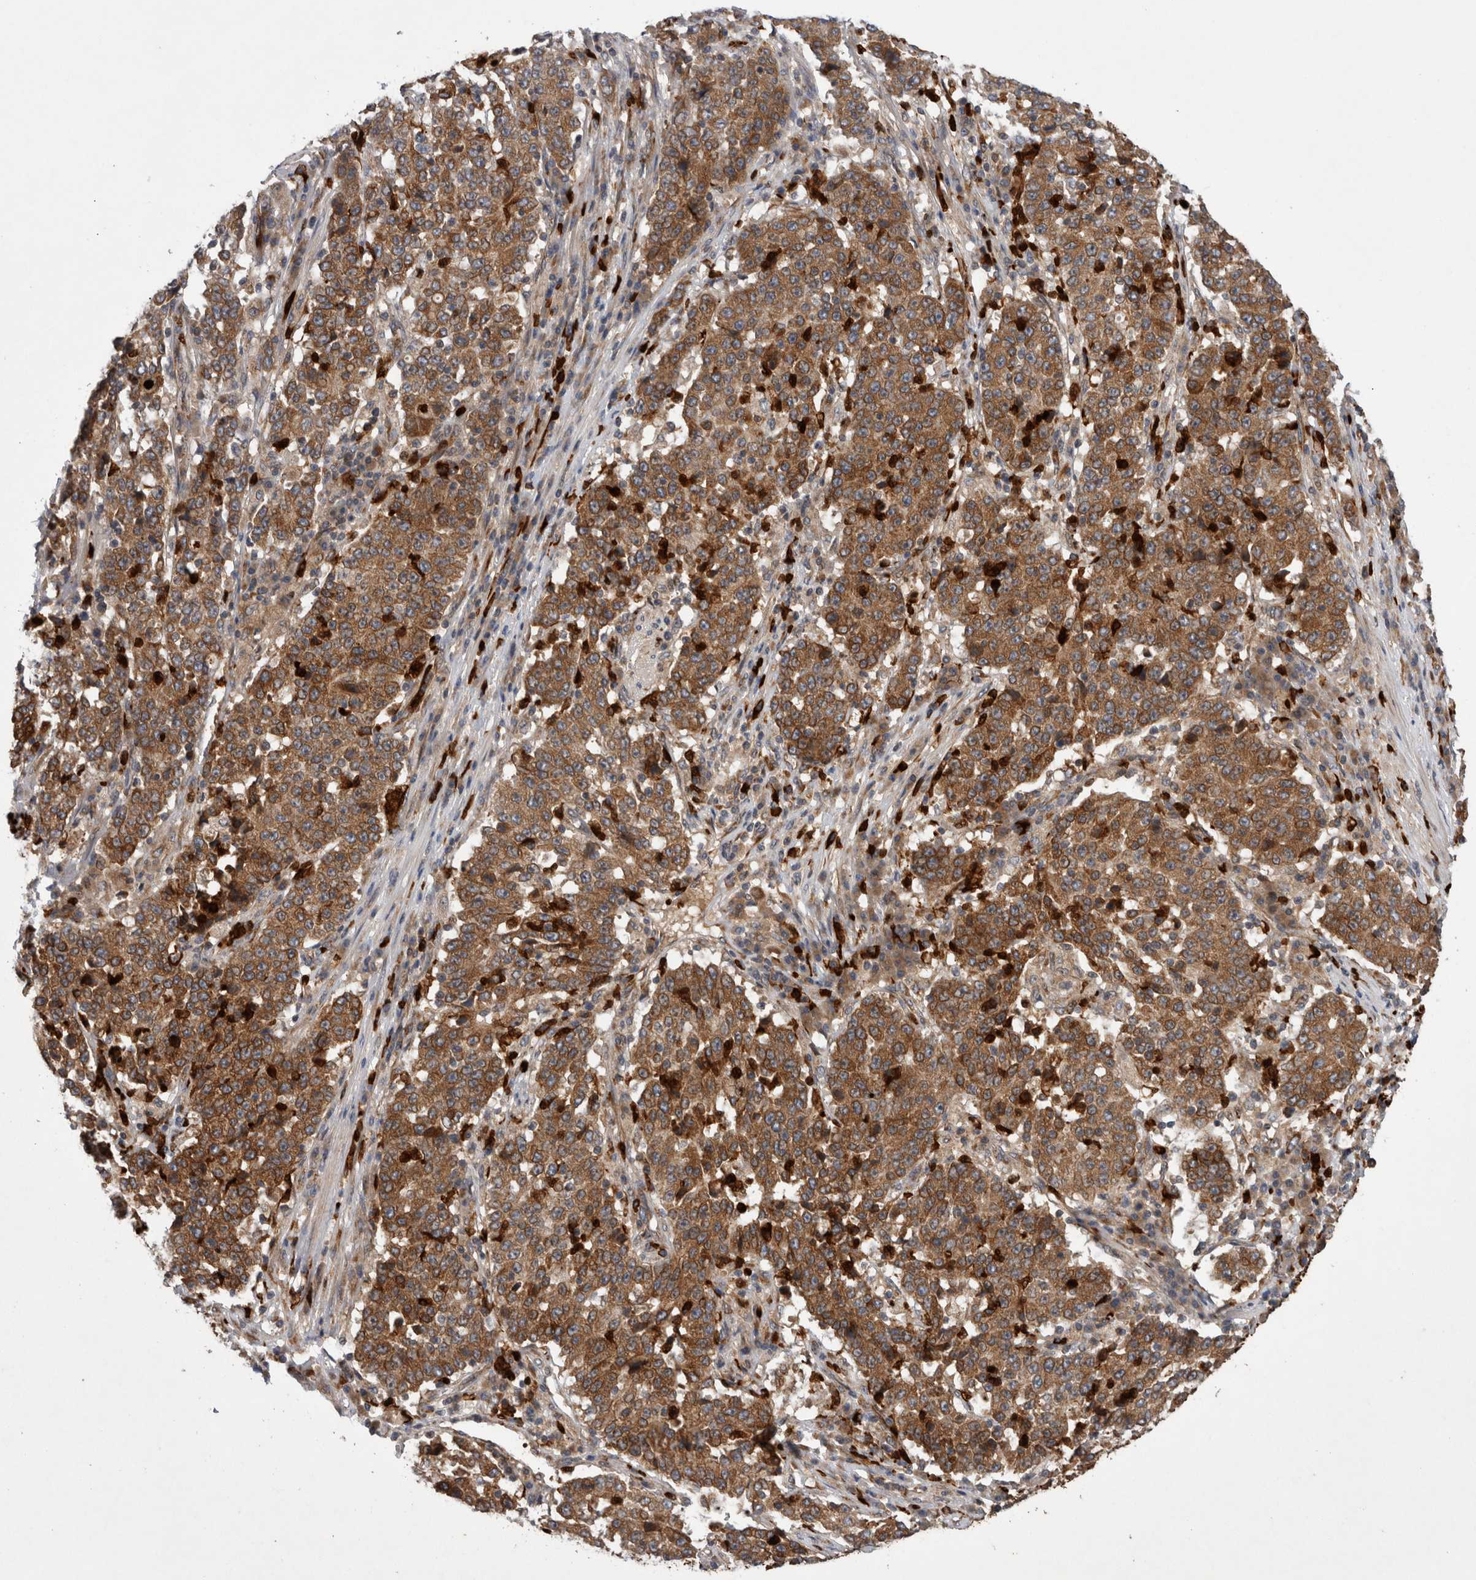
{"staining": {"intensity": "strong", "quantity": ">75%", "location": "cytoplasmic/membranous"}, "tissue": "stomach cancer", "cell_type": "Tumor cells", "image_type": "cancer", "snomed": [{"axis": "morphology", "description": "Adenocarcinoma, NOS"}, {"axis": "topography", "description": "Stomach"}], "caption": "Protein staining exhibits strong cytoplasmic/membranous expression in about >75% of tumor cells in stomach cancer.", "gene": "PDCD2", "patient": {"sex": "male", "age": 59}}